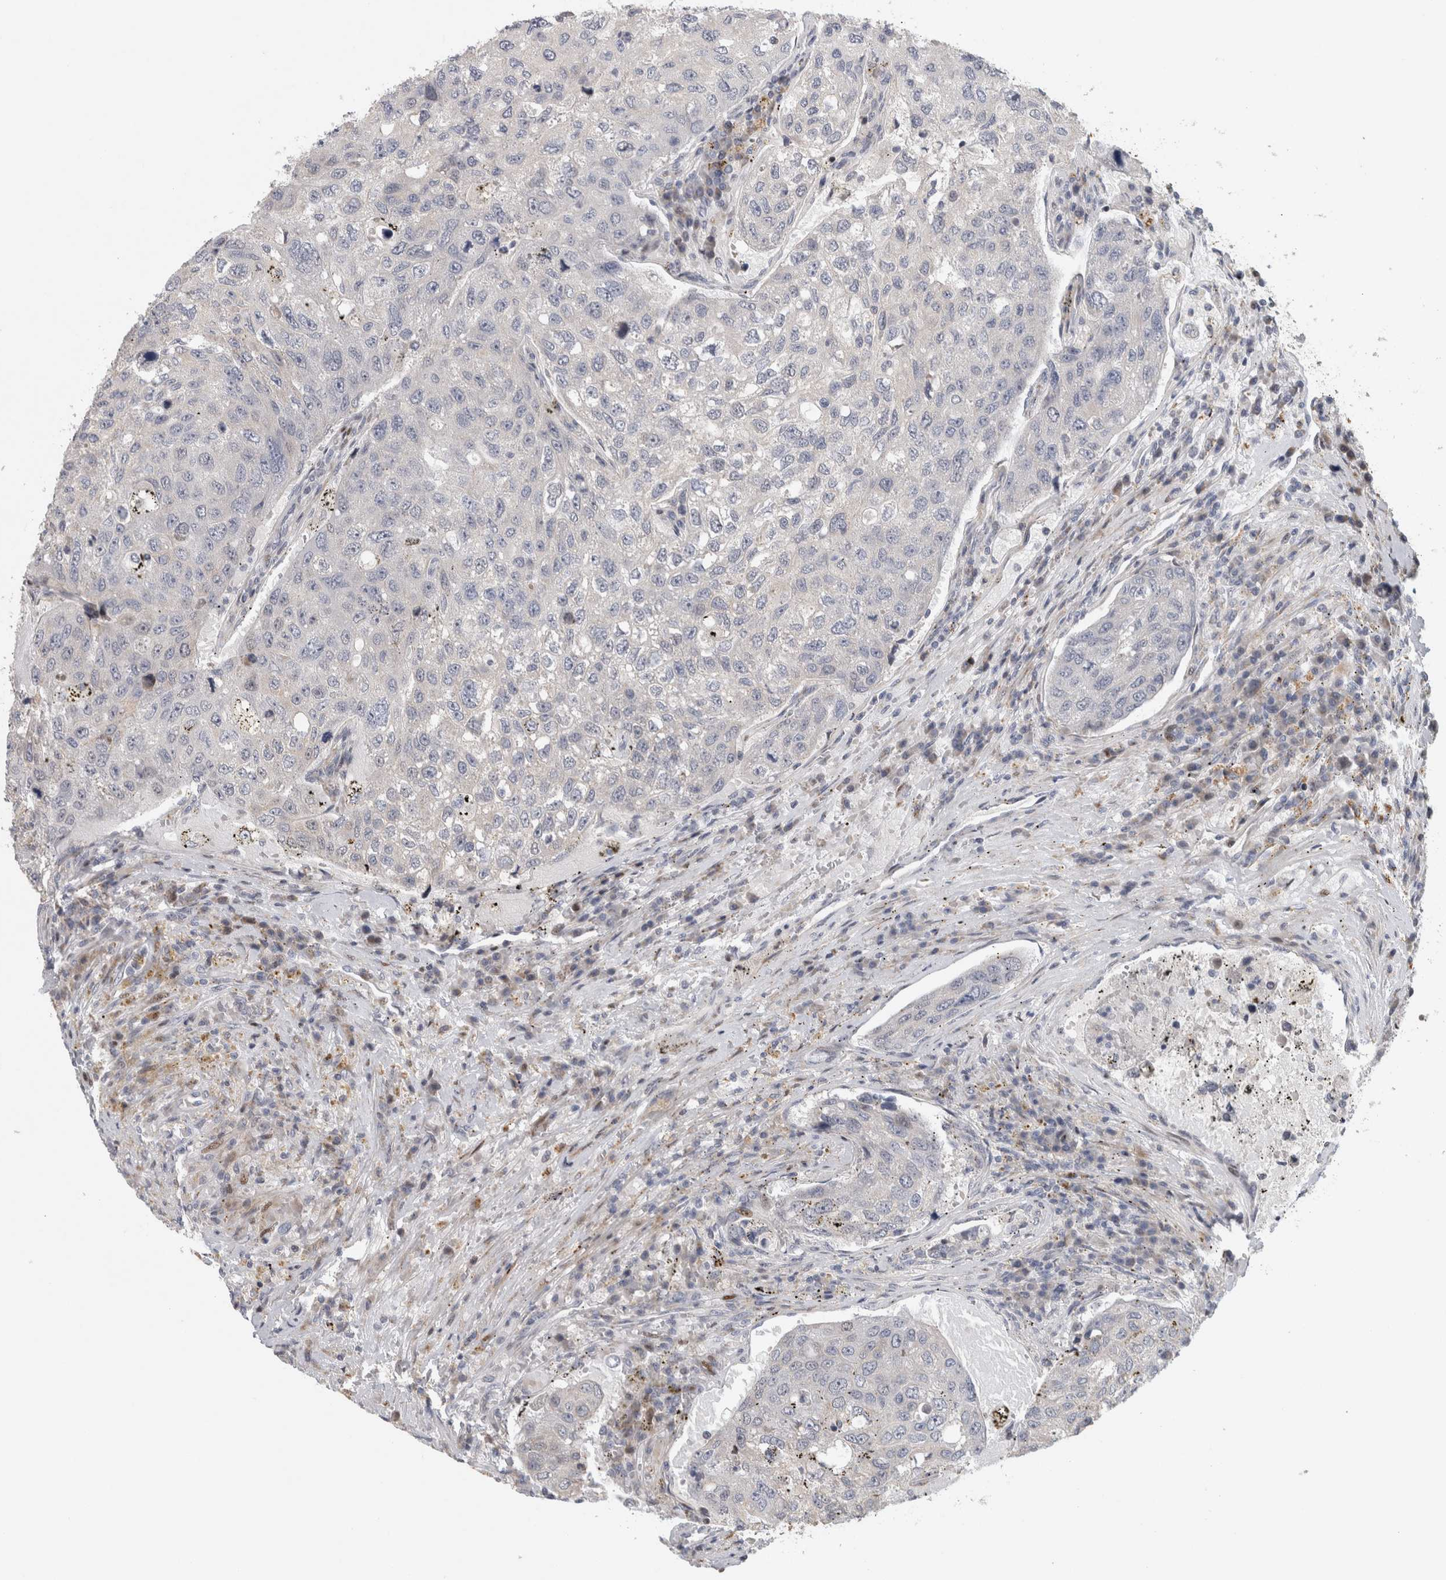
{"staining": {"intensity": "negative", "quantity": "none", "location": "none"}, "tissue": "urothelial cancer", "cell_type": "Tumor cells", "image_type": "cancer", "snomed": [{"axis": "morphology", "description": "Urothelial carcinoma, High grade"}, {"axis": "topography", "description": "Lymph node"}, {"axis": "topography", "description": "Urinary bladder"}], "caption": "This is an immunohistochemistry micrograph of urothelial carcinoma (high-grade). There is no positivity in tumor cells.", "gene": "RBM48", "patient": {"sex": "male", "age": 51}}